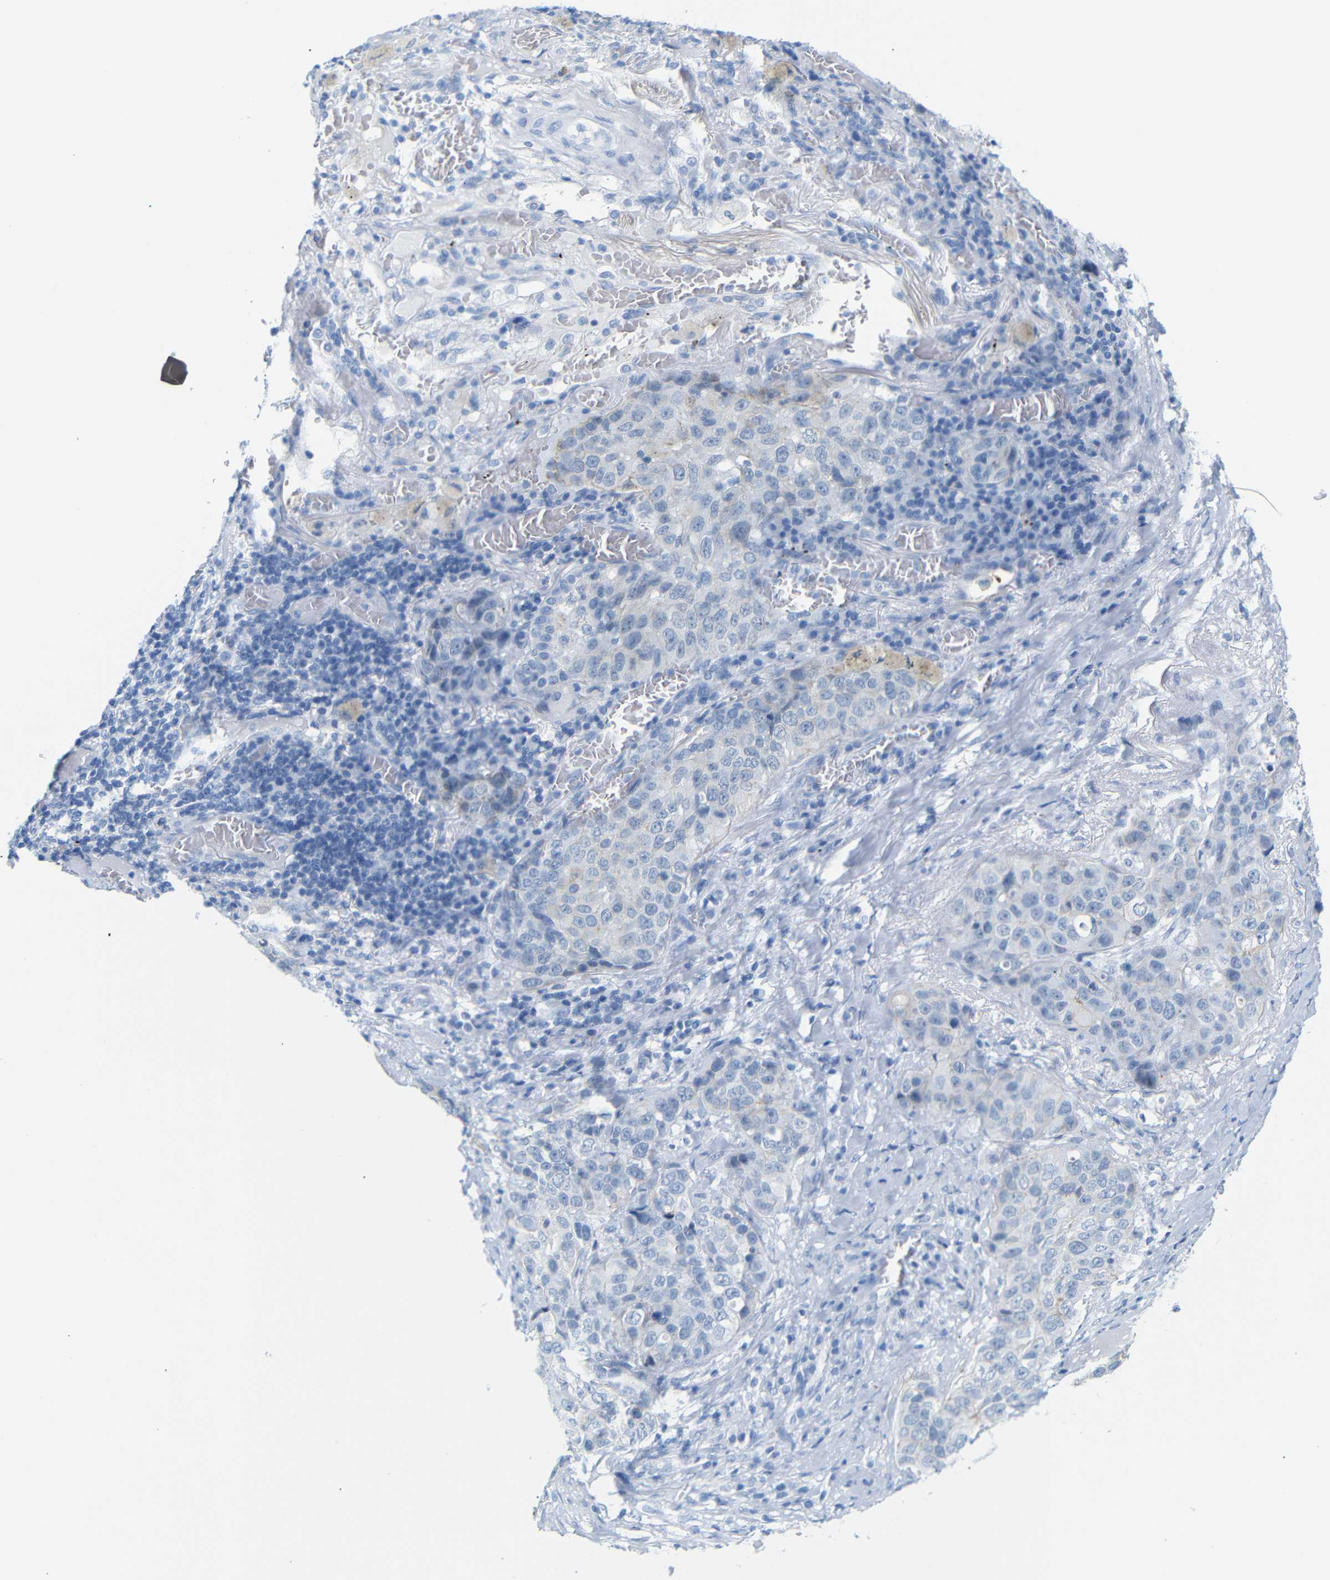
{"staining": {"intensity": "negative", "quantity": "none", "location": "none"}, "tissue": "lung cancer", "cell_type": "Tumor cells", "image_type": "cancer", "snomed": [{"axis": "morphology", "description": "Squamous cell carcinoma, NOS"}, {"axis": "topography", "description": "Lung"}], "caption": "The photomicrograph demonstrates no staining of tumor cells in squamous cell carcinoma (lung). The staining was performed using DAB (3,3'-diaminobenzidine) to visualize the protein expression in brown, while the nuclei were stained in blue with hematoxylin (Magnification: 20x).", "gene": "DYNAP", "patient": {"sex": "male", "age": 57}}